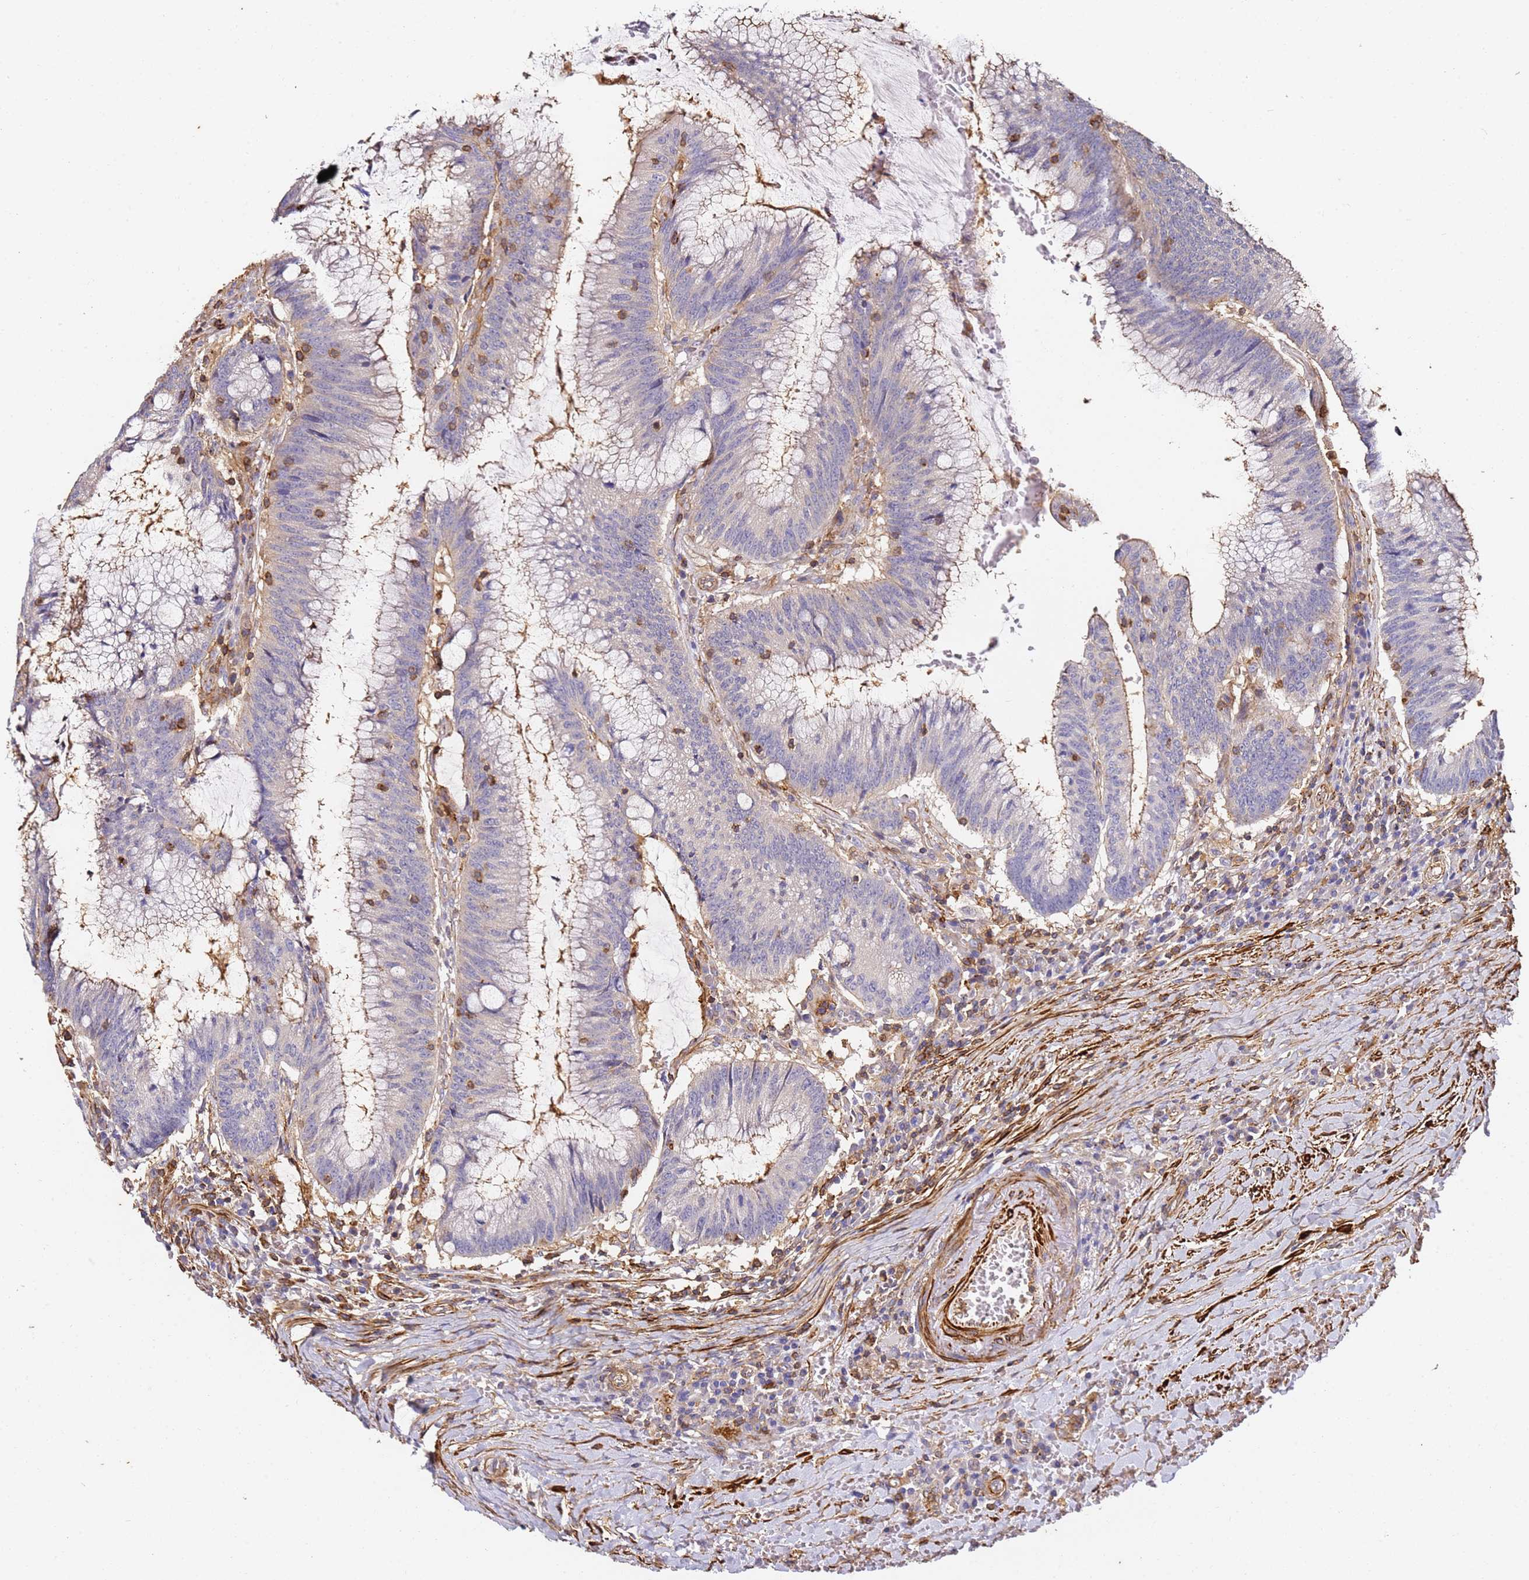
{"staining": {"intensity": "moderate", "quantity": "<25%", "location": "cytoplasmic/membranous"}, "tissue": "colorectal cancer", "cell_type": "Tumor cells", "image_type": "cancer", "snomed": [{"axis": "morphology", "description": "Adenocarcinoma, NOS"}, {"axis": "topography", "description": "Rectum"}], "caption": "Immunohistochemical staining of colorectal cancer (adenocarcinoma) shows low levels of moderate cytoplasmic/membranous staining in approximately <25% of tumor cells.", "gene": "ZNF671", "patient": {"sex": "female", "age": 77}}